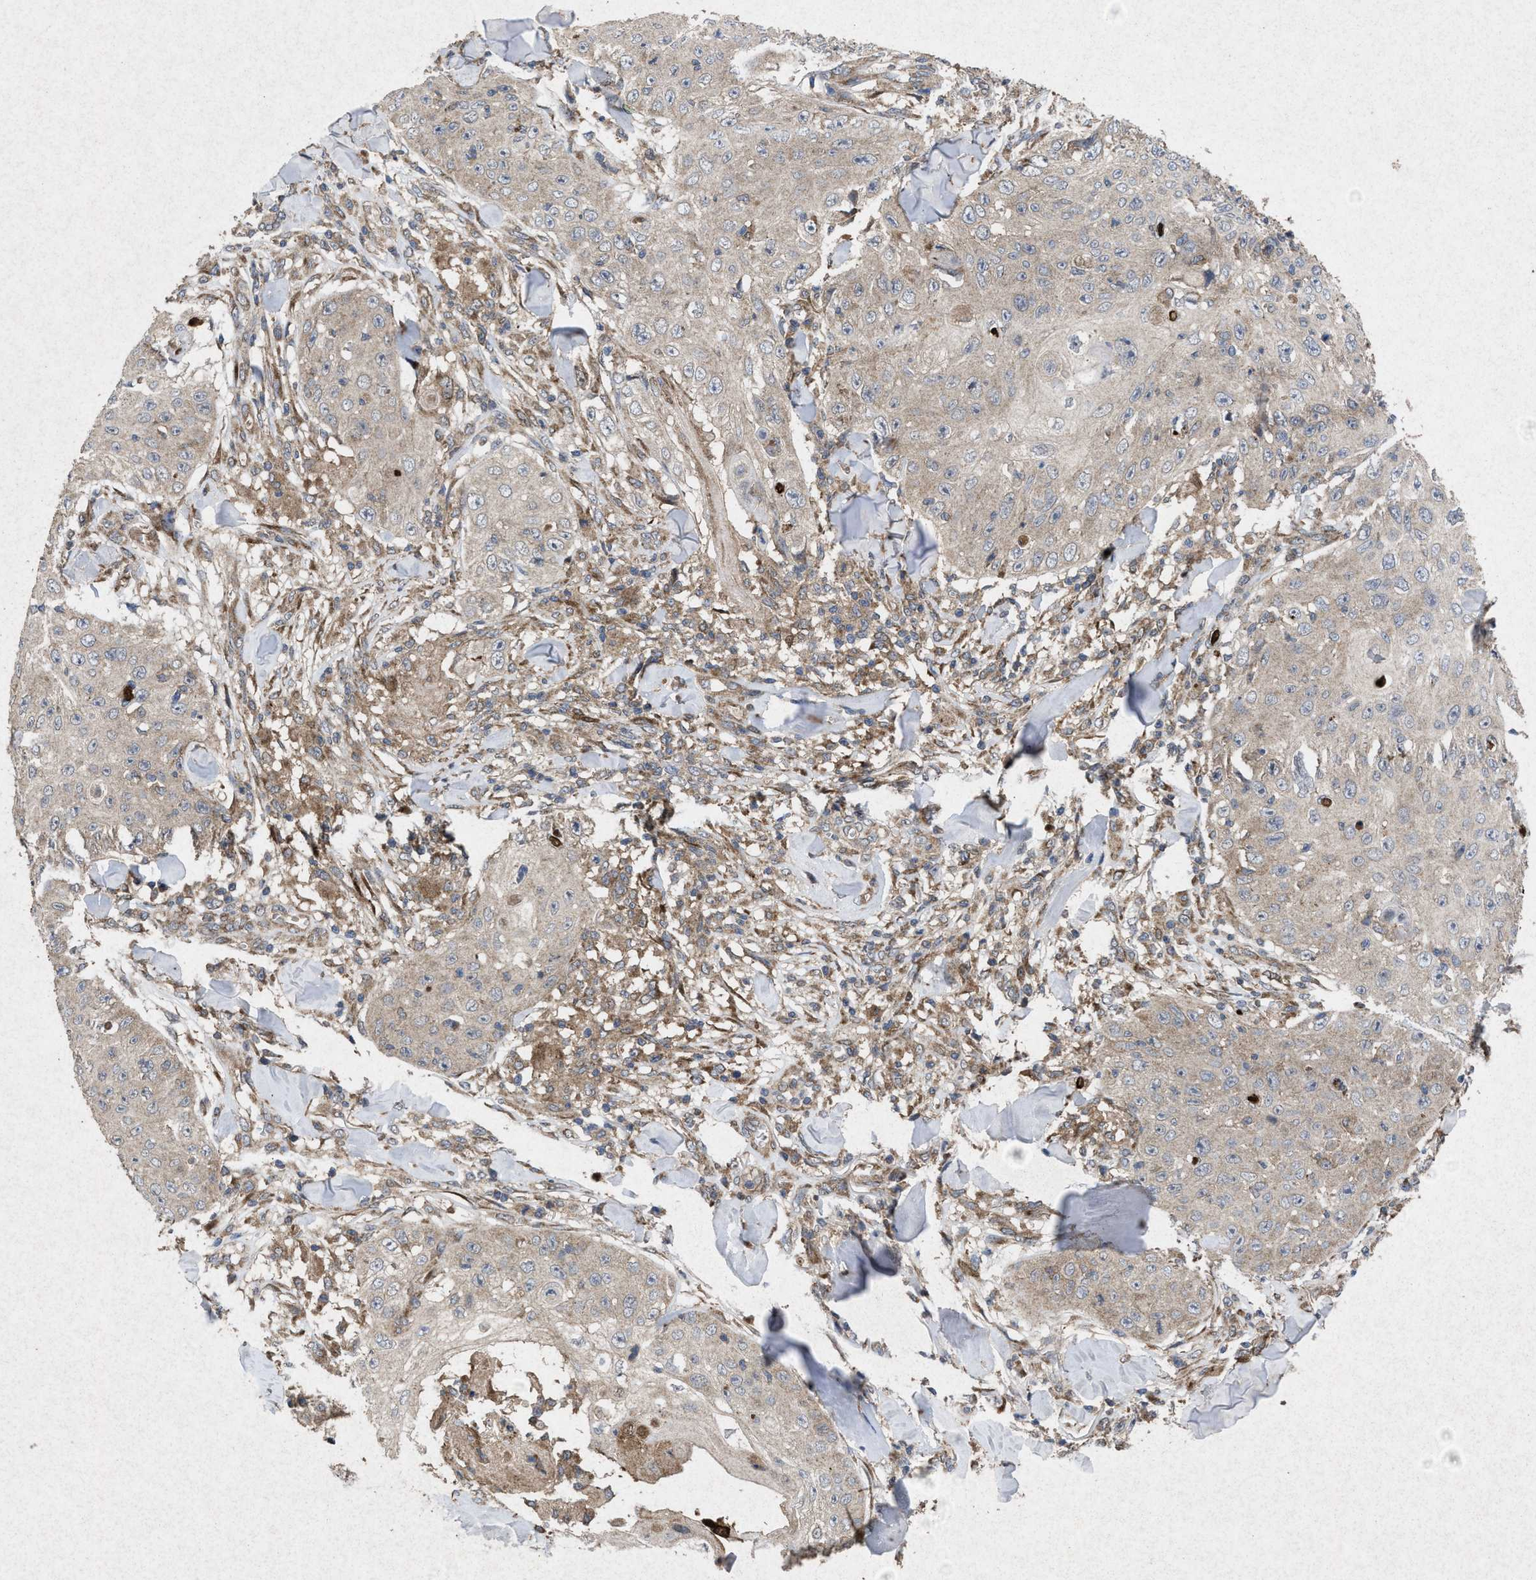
{"staining": {"intensity": "weak", "quantity": "<25%", "location": "cytoplasmic/membranous"}, "tissue": "skin cancer", "cell_type": "Tumor cells", "image_type": "cancer", "snomed": [{"axis": "morphology", "description": "Squamous cell carcinoma, NOS"}, {"axis": "topography", "description": "Skin"}], "caption": "The histopathology image shows no staining of tumor cells in skin cancer (squamous cell carcinoma).", "gene": "MSI2", "patient": {"sex": "male", "age": 86}}